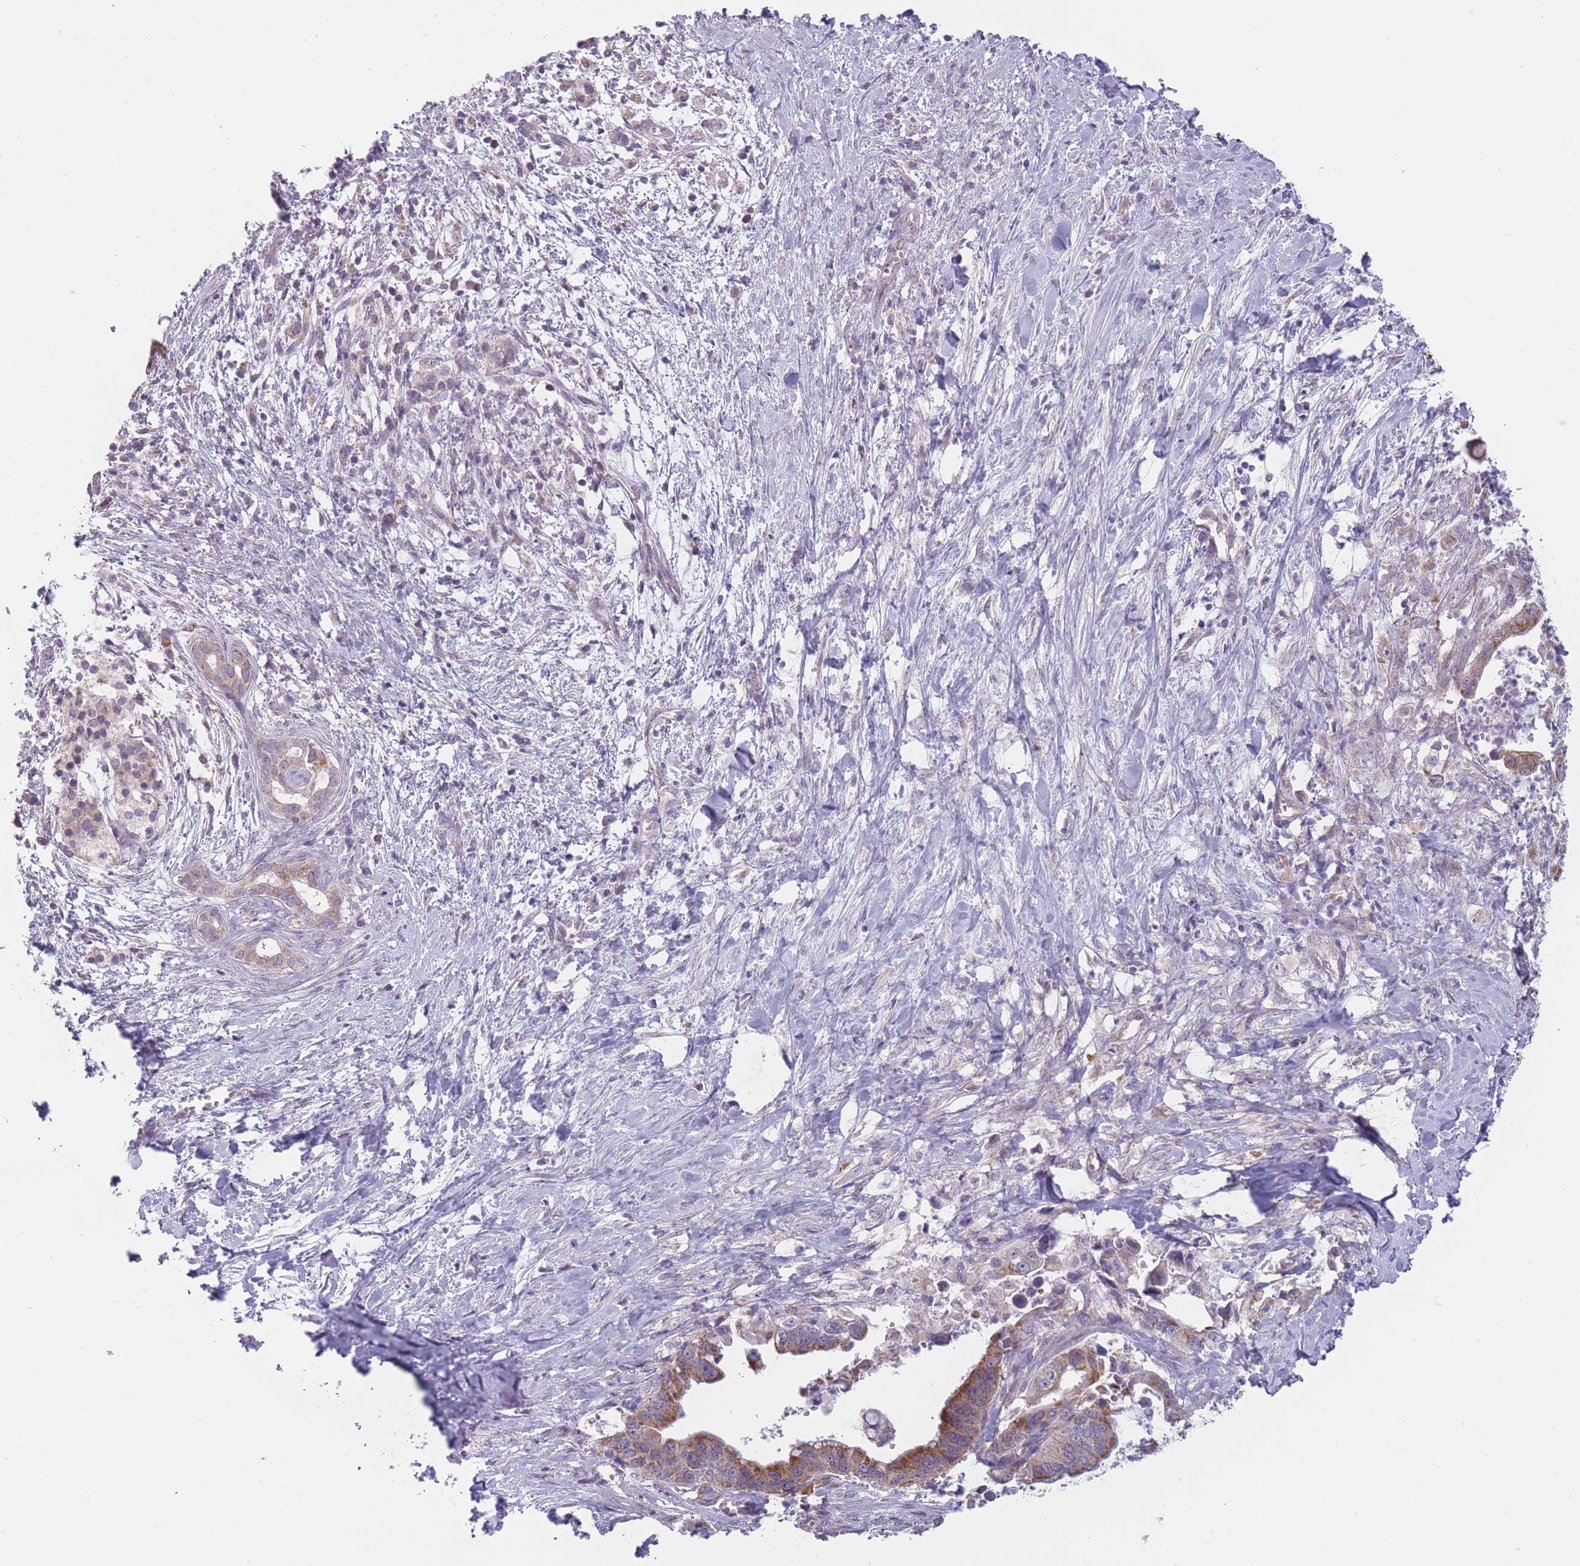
{"staining": {"intensity": "moderate", "quantity": ">75%", "location": "cytoplasmic/membranous"}, "tissue": "pancreatic cancer", "cell_type": "Tumor cells", "image_type": "cancer", "snomed": [{"axis": "morphology", "description": "Adenocarcinoma, NOS"}, {"axis": "topography", "description": "Pancreas"}], "caption": "An image showing moderate cytoplasmic/membranous expression in about >75% of tumor cells in pancreatic cancer (adenocarcinoma), as visualized by brown immunohistochemical staining.", "gene": "MRPS18C", "patient": {"sex": "male", "age": 61}}